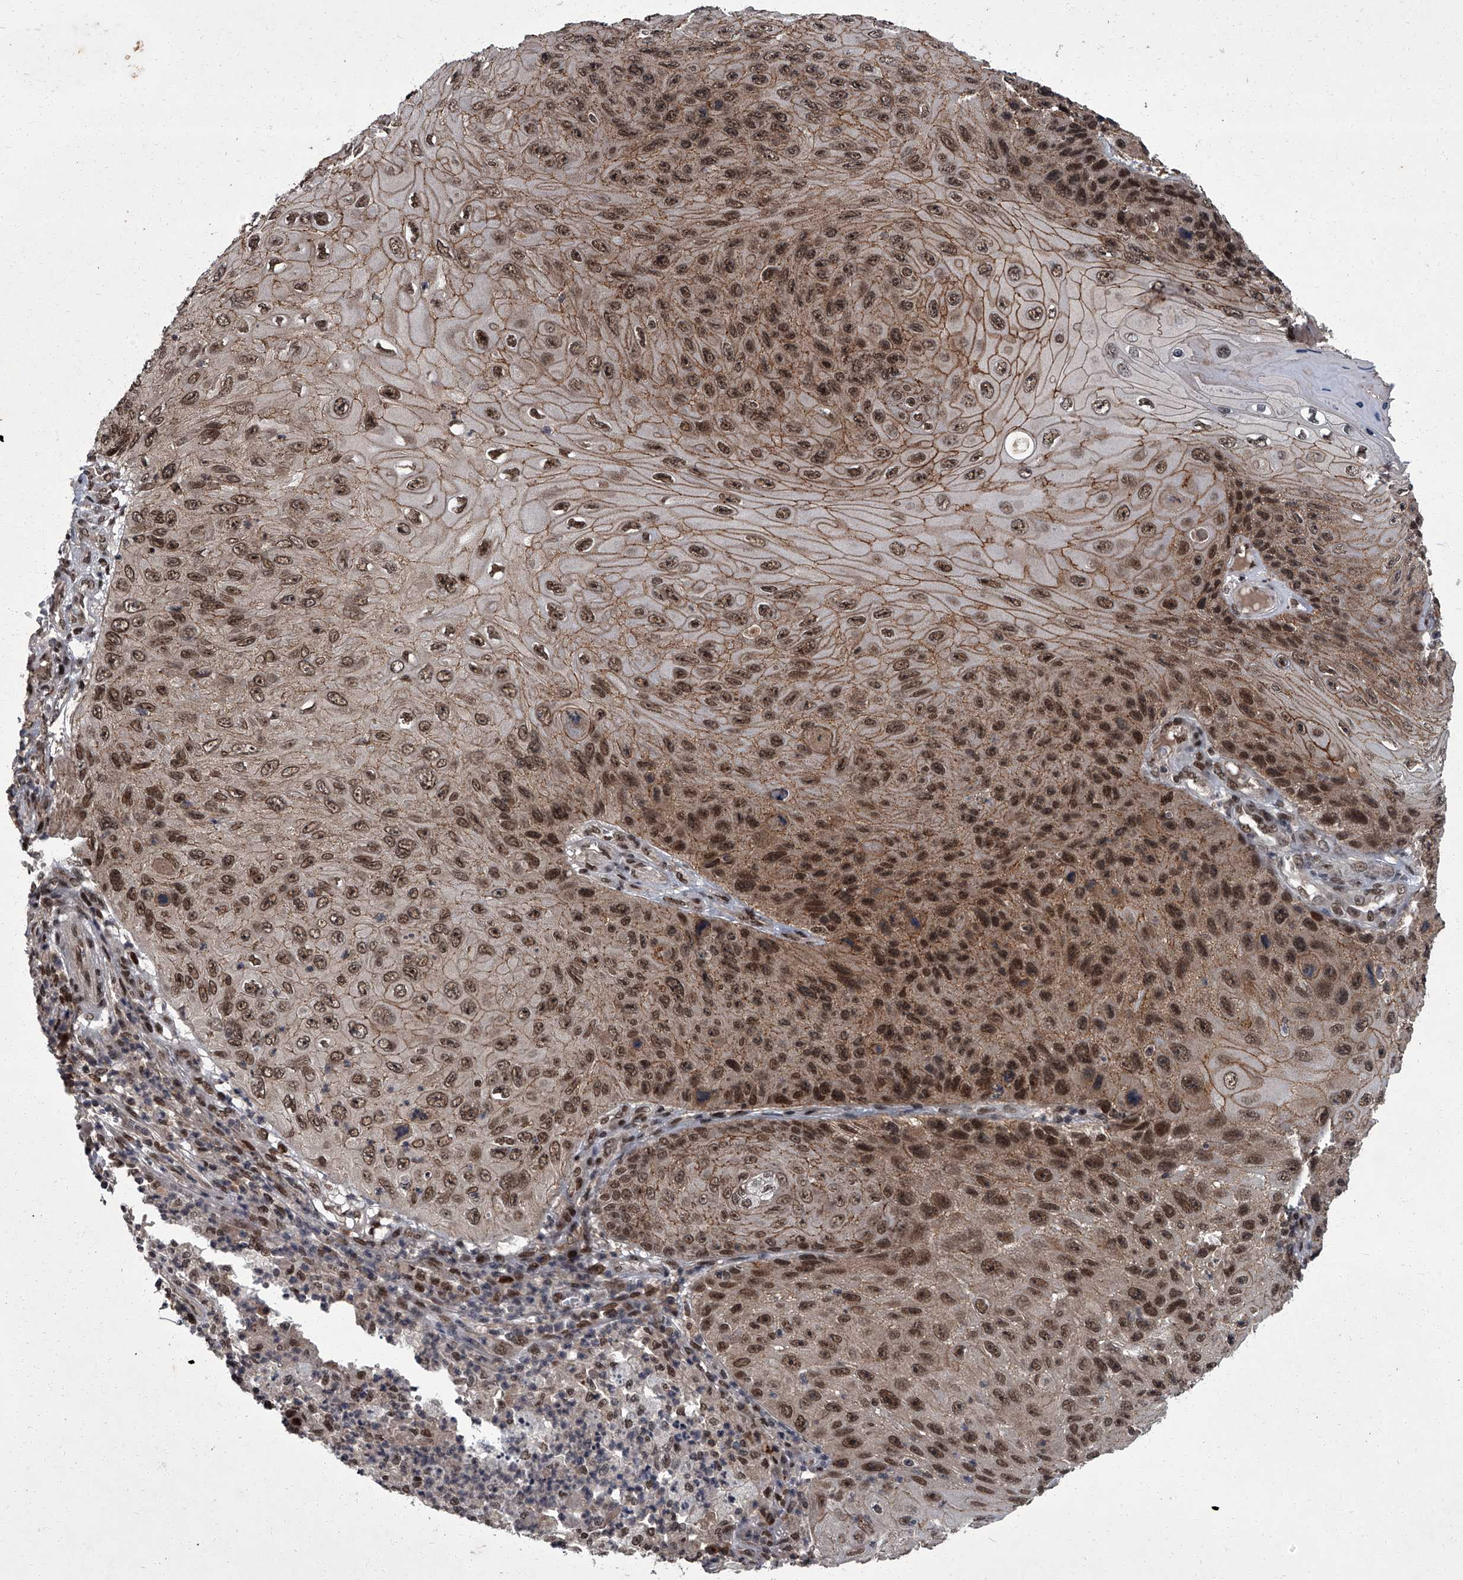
{"staining": {"intensity": "moderate", "quantity": ">75%", "location": "cytoplasmic/membranous,nuclear"}, "tissue": "skin cancer", "cell_type": "Tumor cells", "image_type": "cancer", "snomed": [{"axis": "morphology", "description": "Squamous cell carcinoma, NOS"}, {"axis": "topography", "description": "Skin"}], "caption": "DAB (3,3'-diaminobenzidine) immunohistochemical staining of skin cancer displays moderate cytoplasmic/membranous and nuclear protein expression in about >75% of tumor cells.", "gene": "ZNF518B", "patient": {"sex": "female", "age": 88}}